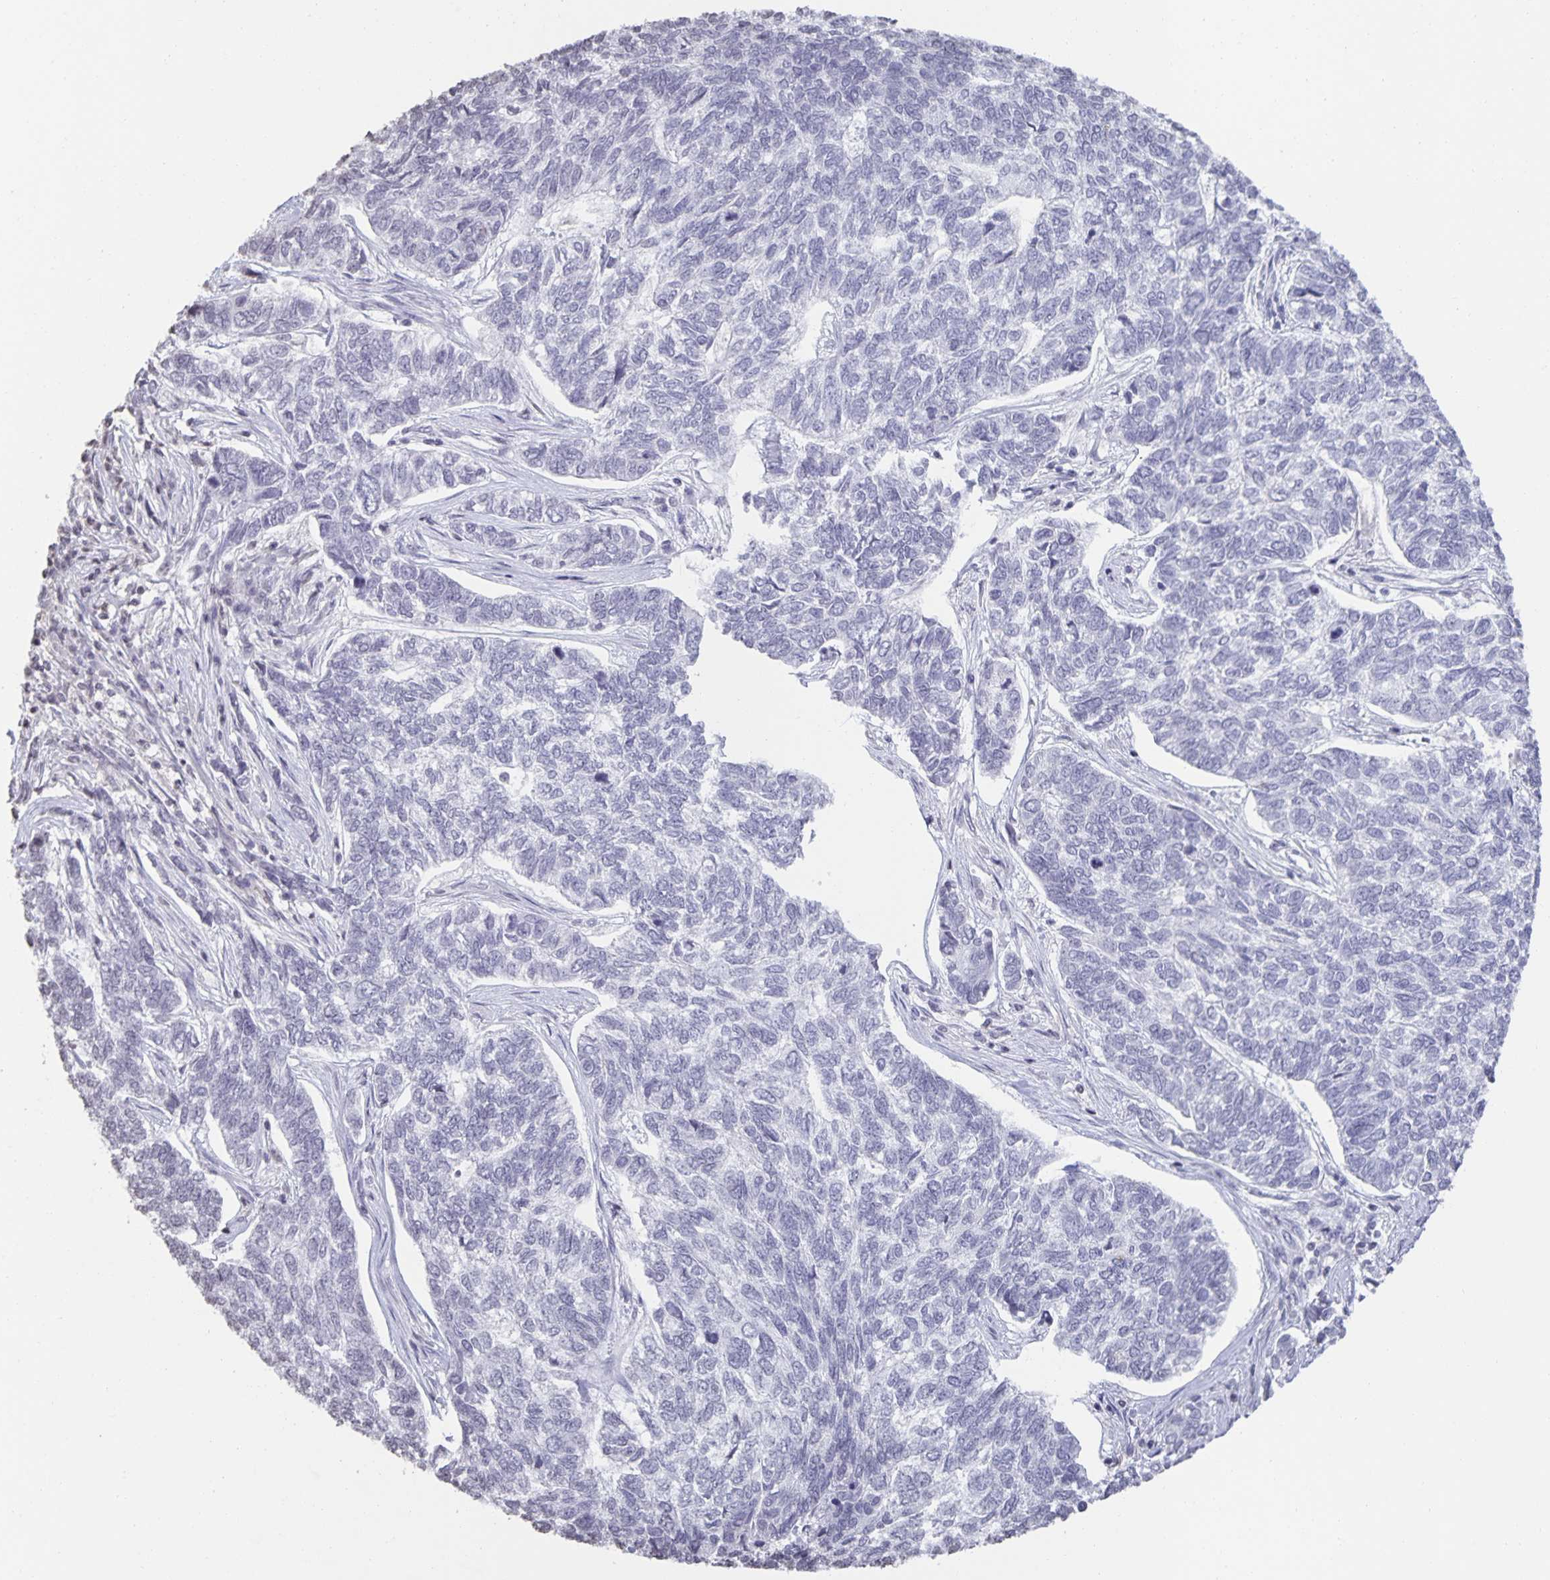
{"staining": {"intensity": "negative", "quantity": "none", "location": "none"}, "tissue": "skin cancer", "cell_type": "Tumor cells", "image_type": "cancer", "snomed": [{"axis": "morphology", "description": "Basal cell carcinoma"}, {"axis": "topography", "description": "Skin"}], "caption": "This is an immunohistochemistry (IHC) photomicrograph of skin basal cell carcinoma. There is no staining in tumor cells.", "gene": "AQP4", "patient": {"sex": "female", "age": 65}}